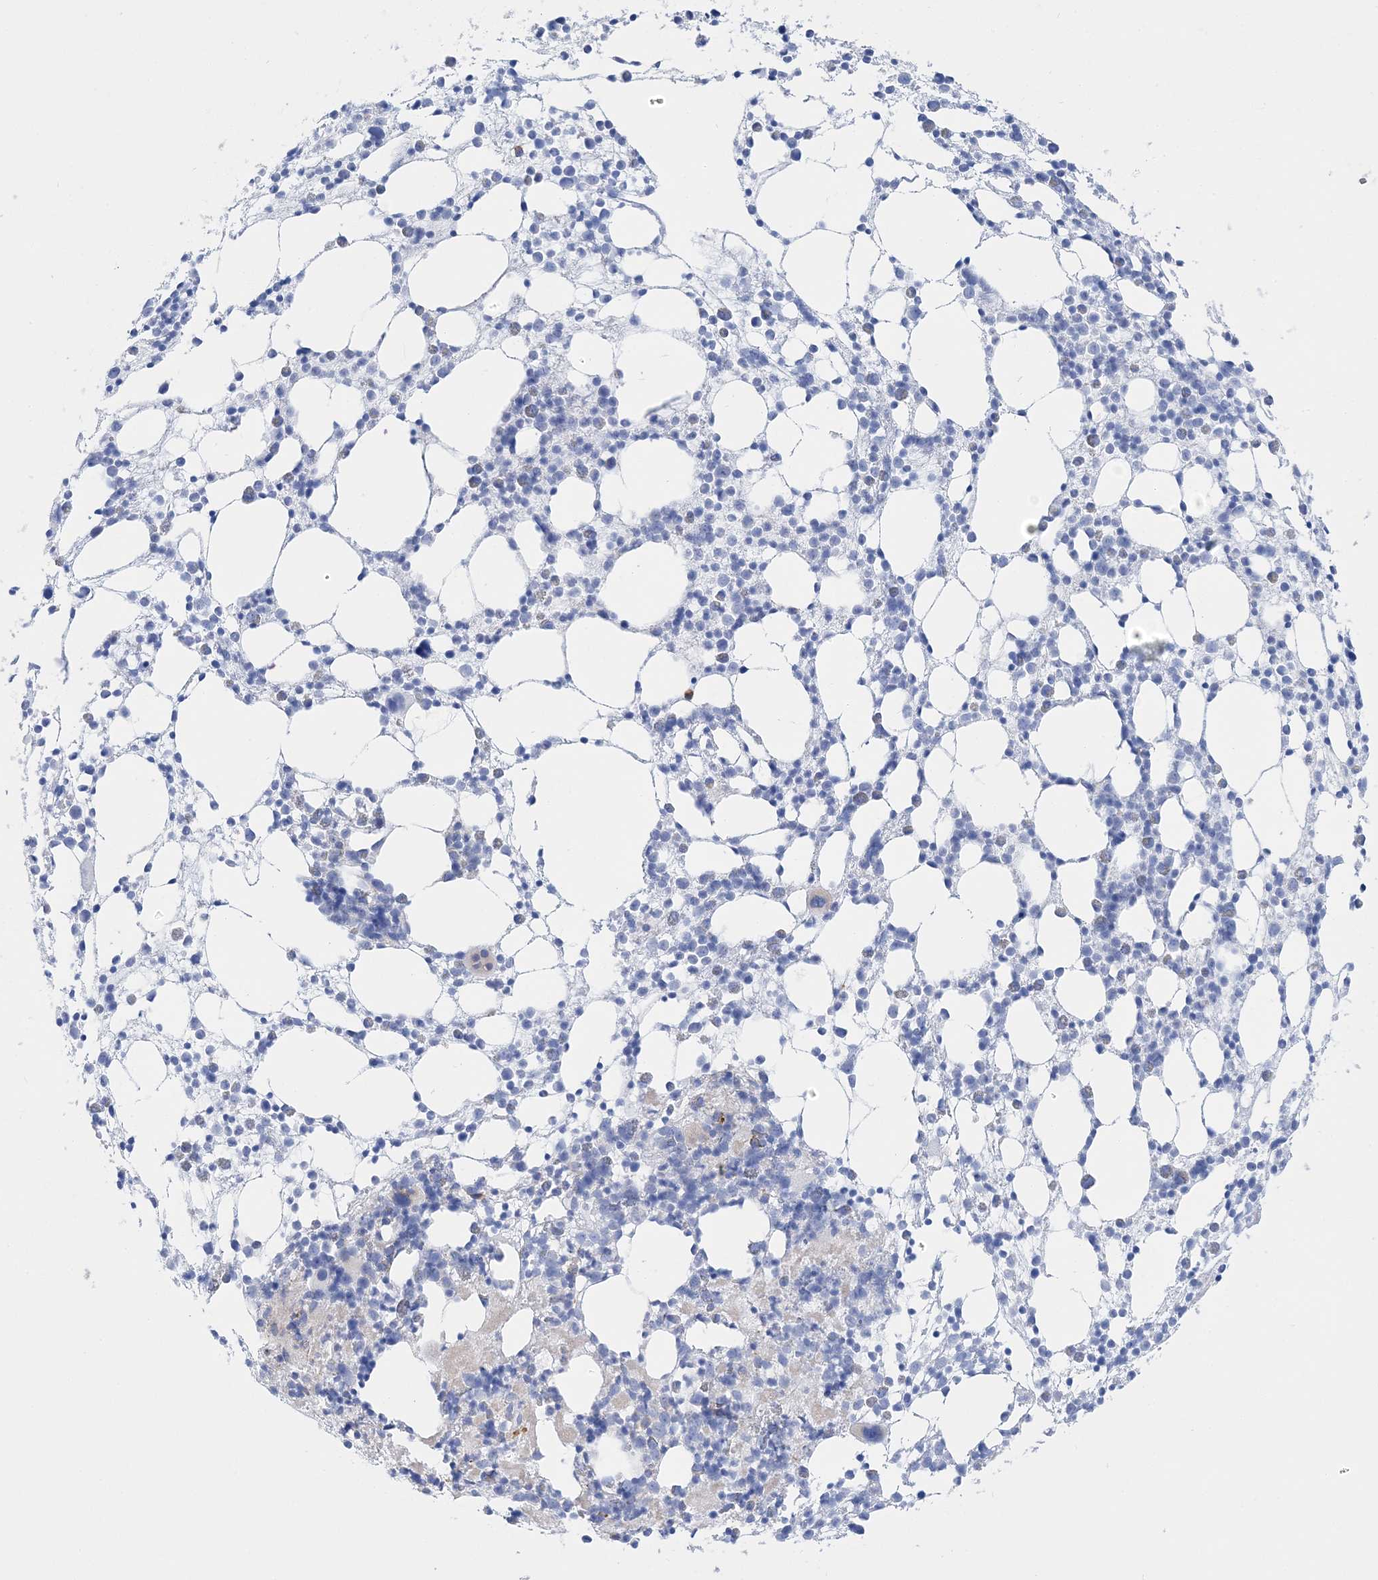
{"staining": {"intensity": "negative", "quantity": "none", "location": "none"}, "tissue": "bone marrow", "cell_type": "Hematopoietic cells", "image_type": "normal", "snomed": [{"axis": "morphology", "description": "Normal tissue, NOS"}, {"axis": "topography", "description": "Bone marrow"}], "caption": "This is an IHC histopathology image of benign human bone marrow. There is no expression in hematopoietic cells.", "gene": "TSPYL6", "patient": {"sex": "female", "age": 57}}